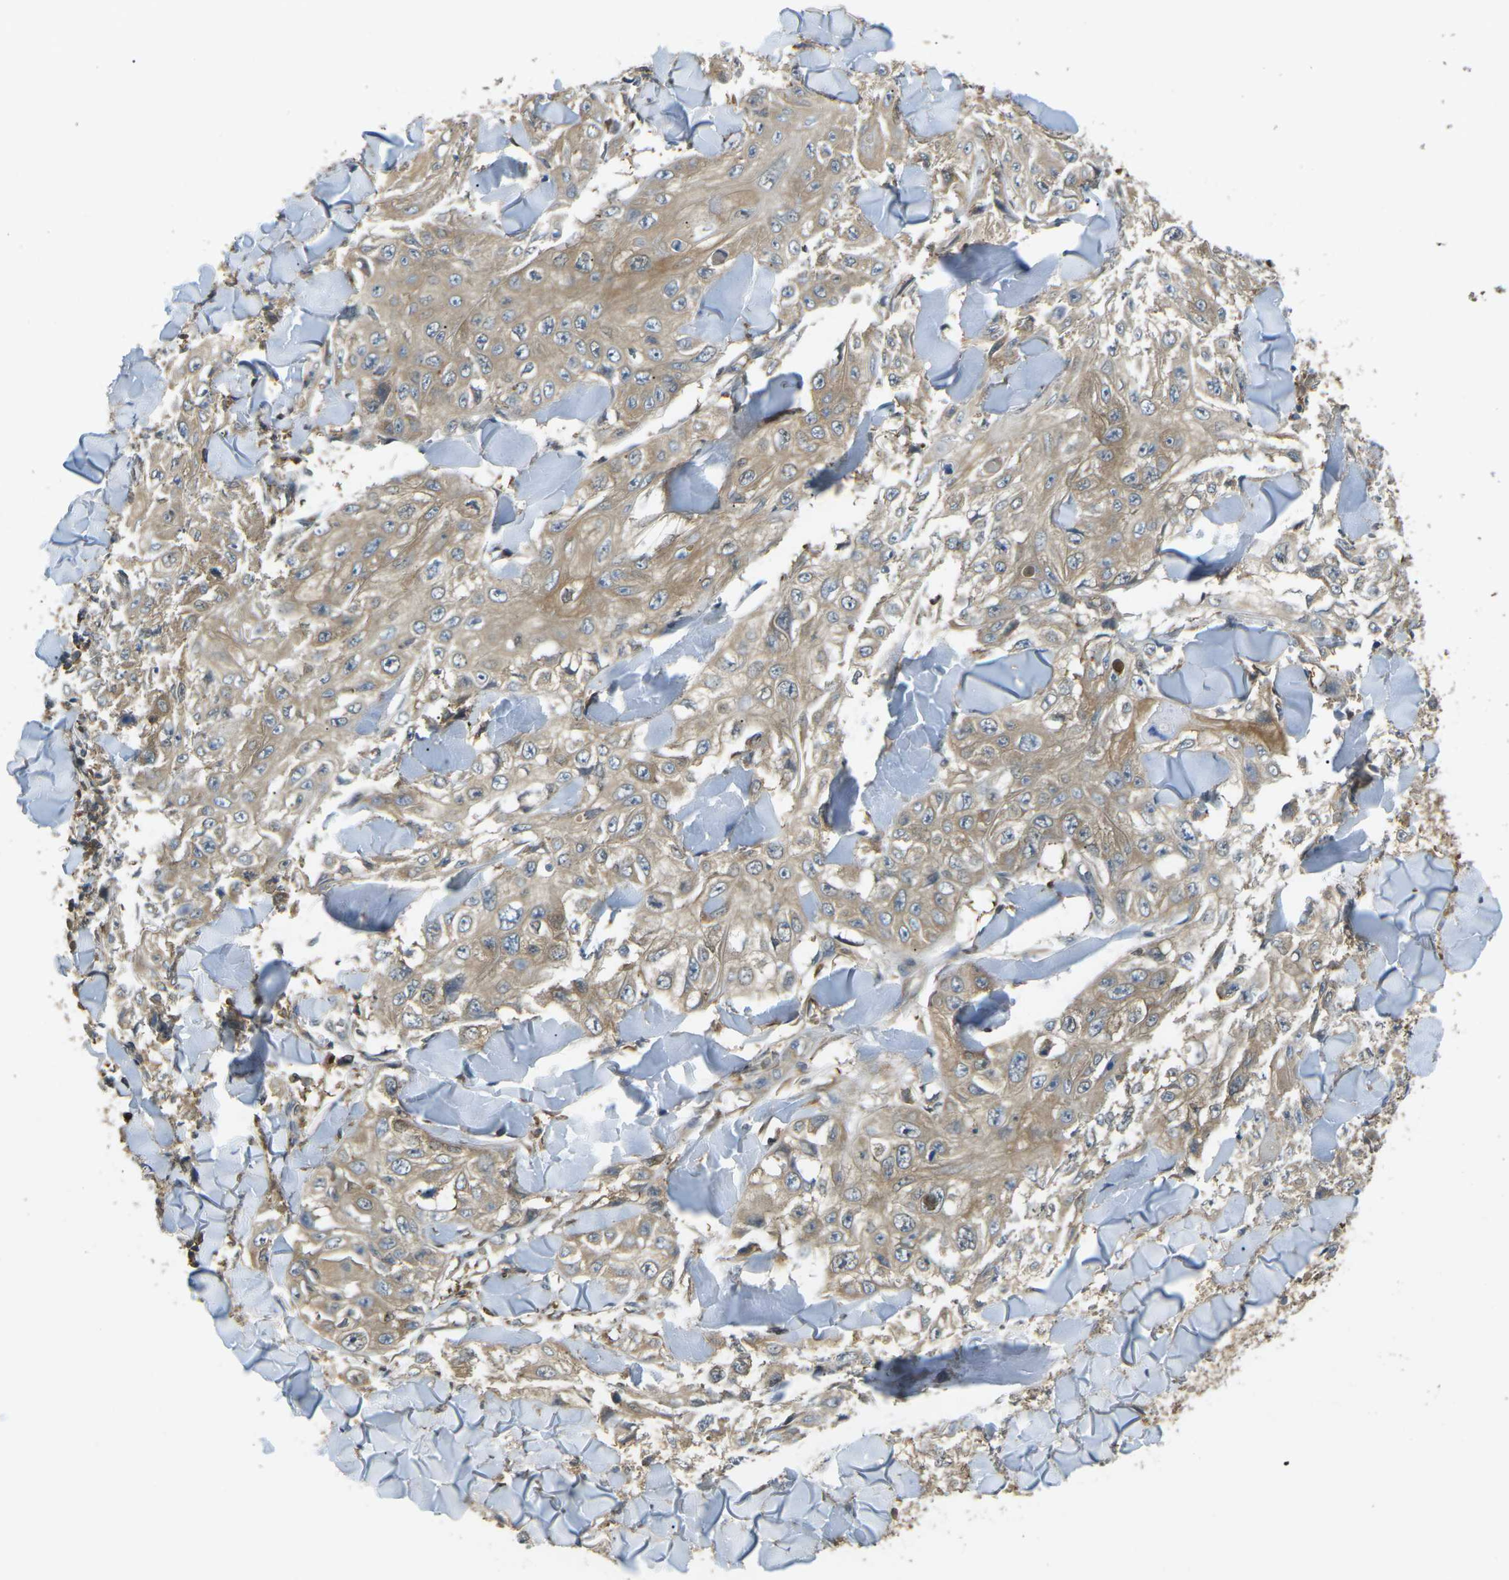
{"staining": {"intensity": "weak", "quantity": ">75%", "location": "cytoplasmic/membranous"}, "tissue": "skin cancer", "cell_type": "Tumor cells", "image_type": "cancer", "snomed": [{"axis": "morphology", "description": "Squamous cell carcinoma, NOS"}, {"axis": "topography", "description": "Skin"}], "caption": "Immunohistochemistry photomicrograph of neoplastic tissue: skin cancer stained using immunohistochemistry demonstrates low levels of weak protein expression localized specifically in the cytoplasmic/membranous of tumor cells, appearing as a cytoplasmic/membranous brown color.", "gene": "PIEZO2", "patient": {"sex": "male", "age": 86}}